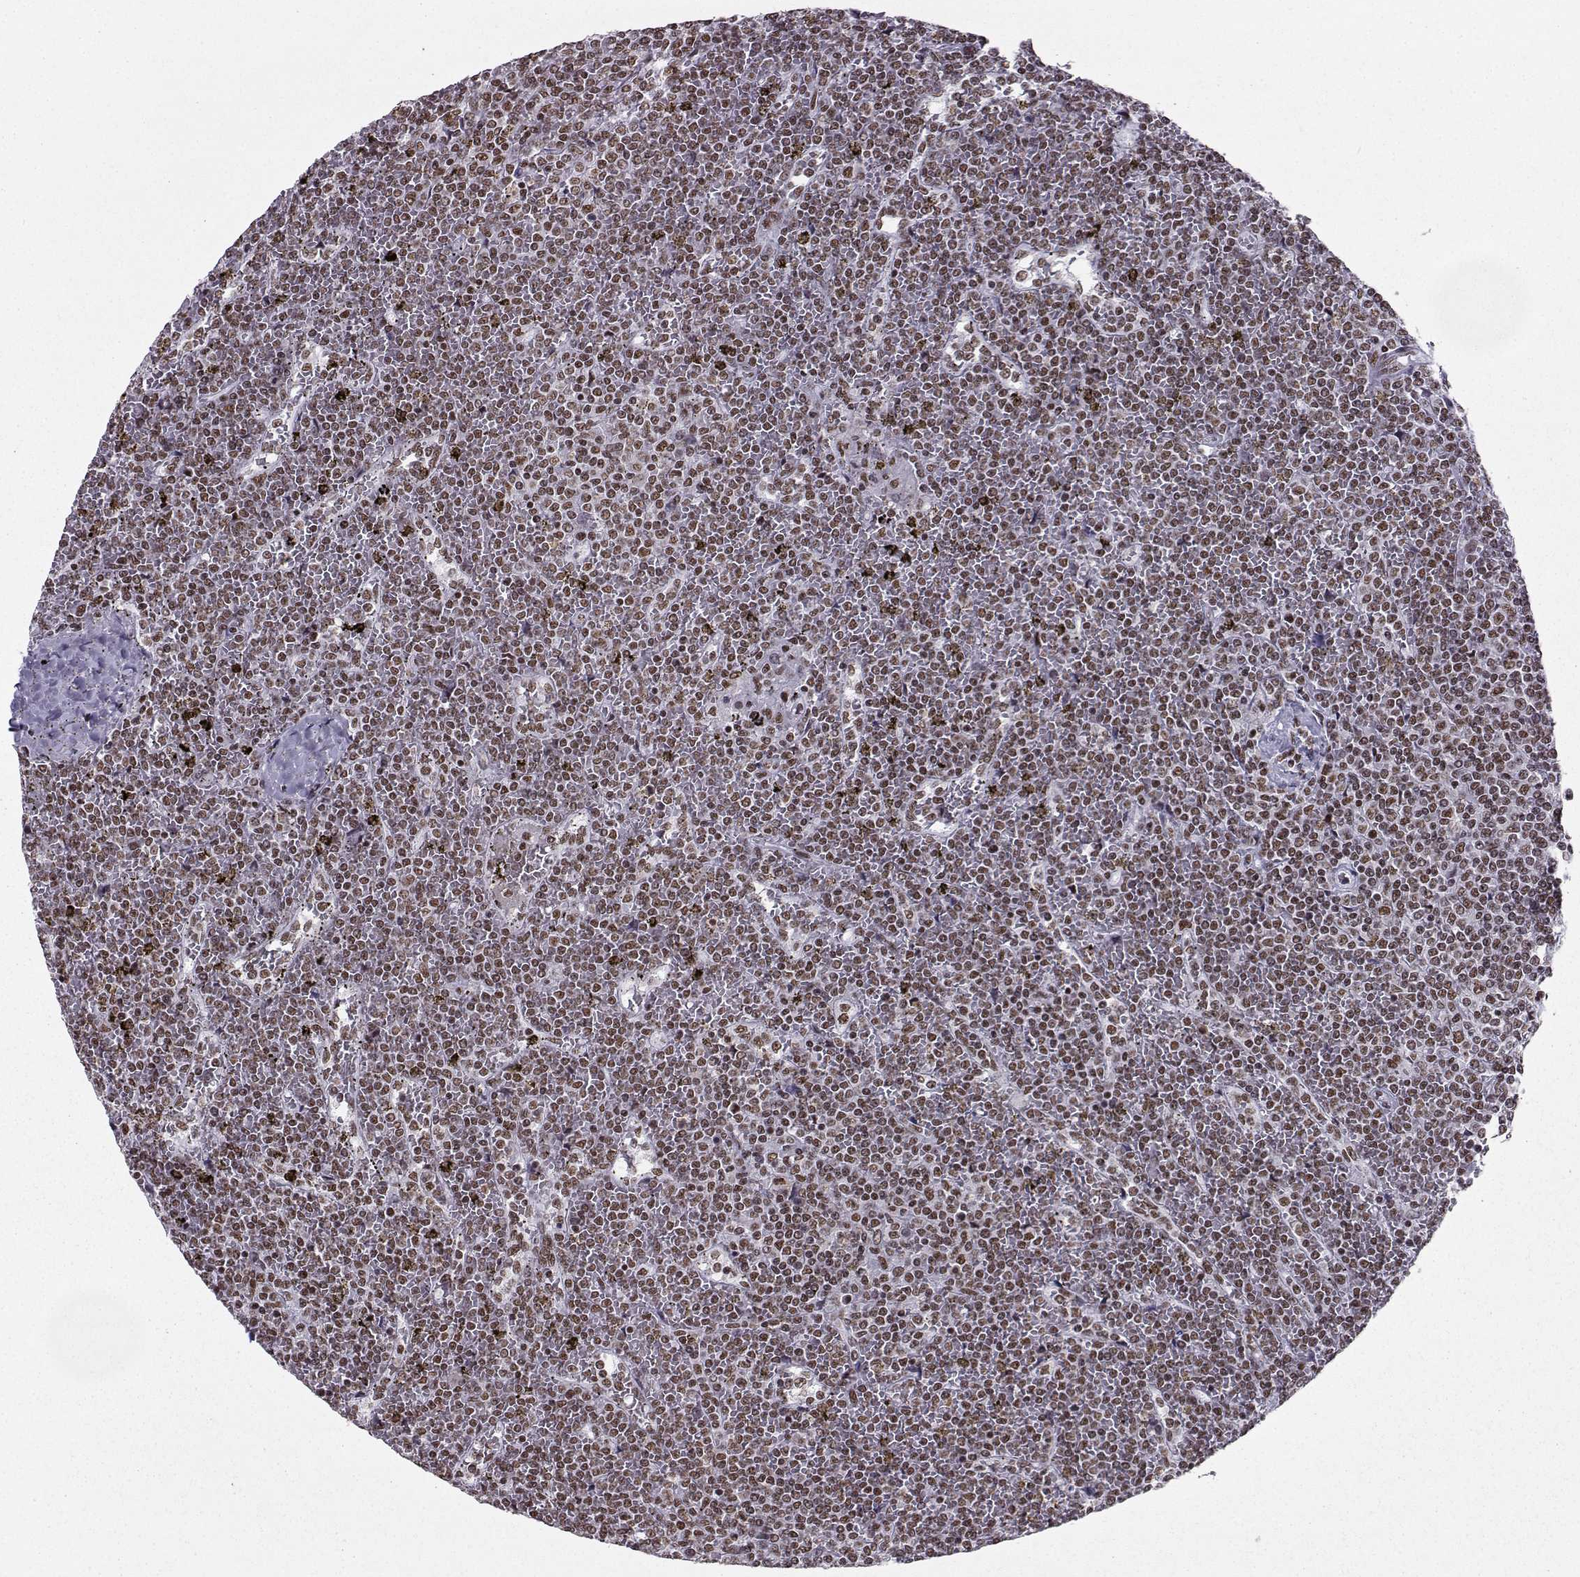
{"staining": {"intensity": "weak", "quantity": "25%-75%", "location": "nuclear"}, "tissue": "lymphoma", "cell_type": "Tumor cells", "image_type": "cancer", "snomed": [{"axis": "morphology", "description": "Malignant lymphoma, non-Hodgkin's type, Low grade"}, {"axis": "topography", "description": "Spleen"}], "caption": "High-magnification brightfield microscopy of lymphoma stained with DAB (brown) and counterstained with hematoxylin (blue). tumor cells exhibit weak nuclear staining is seen in about25%-75% of cells.", "gene": "SNRPB2", "patient": {"sex": "female", "age": 19}}